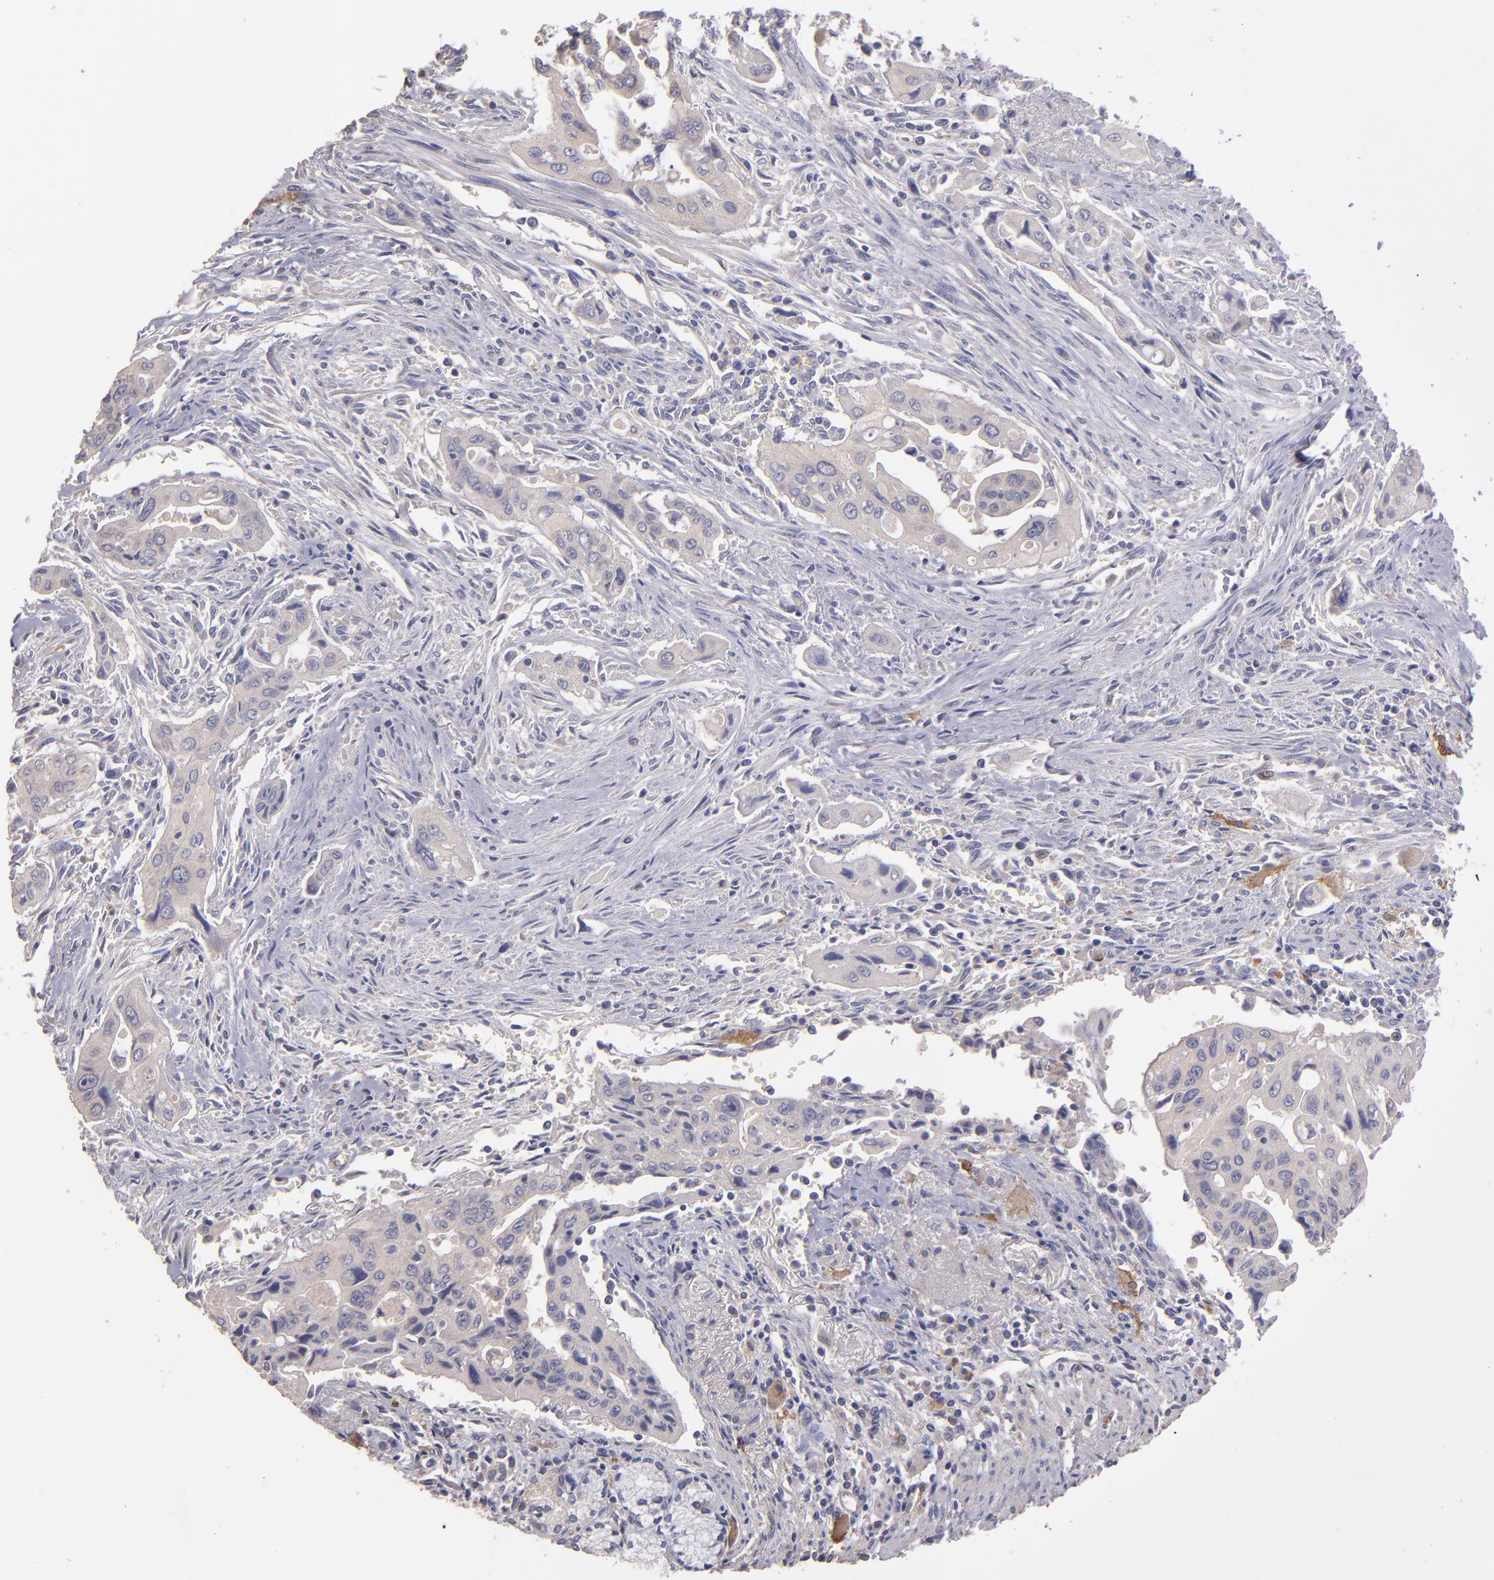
{"staining": {"intensity": "negative", "quantity": "none", "location": "none"}, "tissue": "pancreatic cancer", "cell_type": "Tumor cells", "image_type": "cancer", "snomed": [{"axis": "morphology", "description": "Adenocarcinoma, NOS"}, {"axis": "topography", "description": "Pancreas"}], "caption": "A histopathology image of human adenocarcinoma (pancreatic) is negative for staining in tumor cells.", "gene": "GNAZ", "patient": {"sex": "male", "age": 77}}